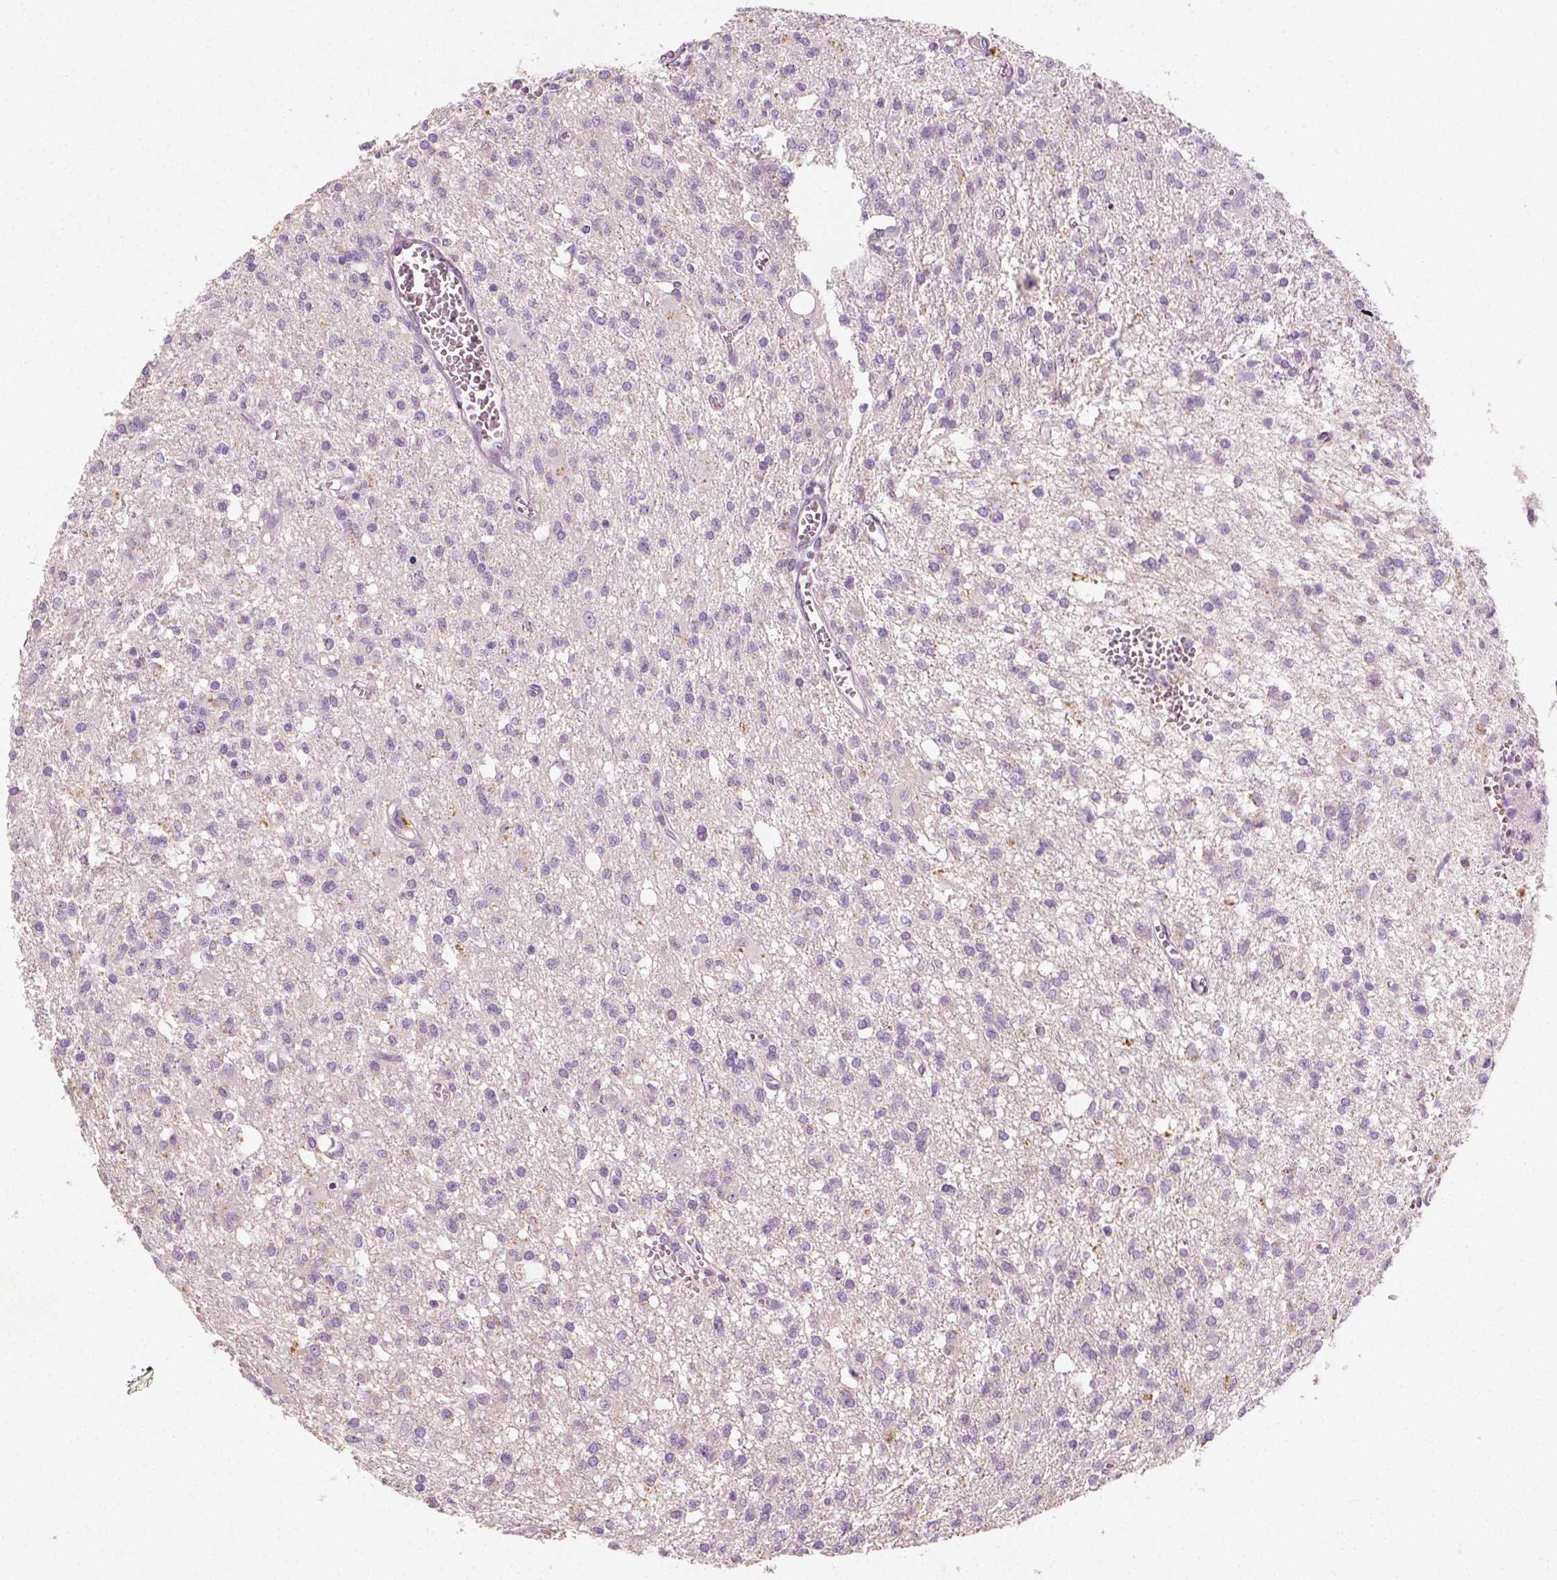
{"staining": {"intensity": "negative", "quantity": "none", "location": "none"}, "tissue": "glioma", "cell_type": "Tumor cells", "image_type": "cancer", "snomed": [{"axis": "morphology", "description": "Glioma, malignant, Low grade"}, {"axis": "topography", "description": "Brain"}], "caption": "Malignant glioma (low-grade) stained for a protein using IHC demonstrates no positivity tumor cells.", "gene": "DHCR24", "patient": {"sex": "male", "age": 64}}